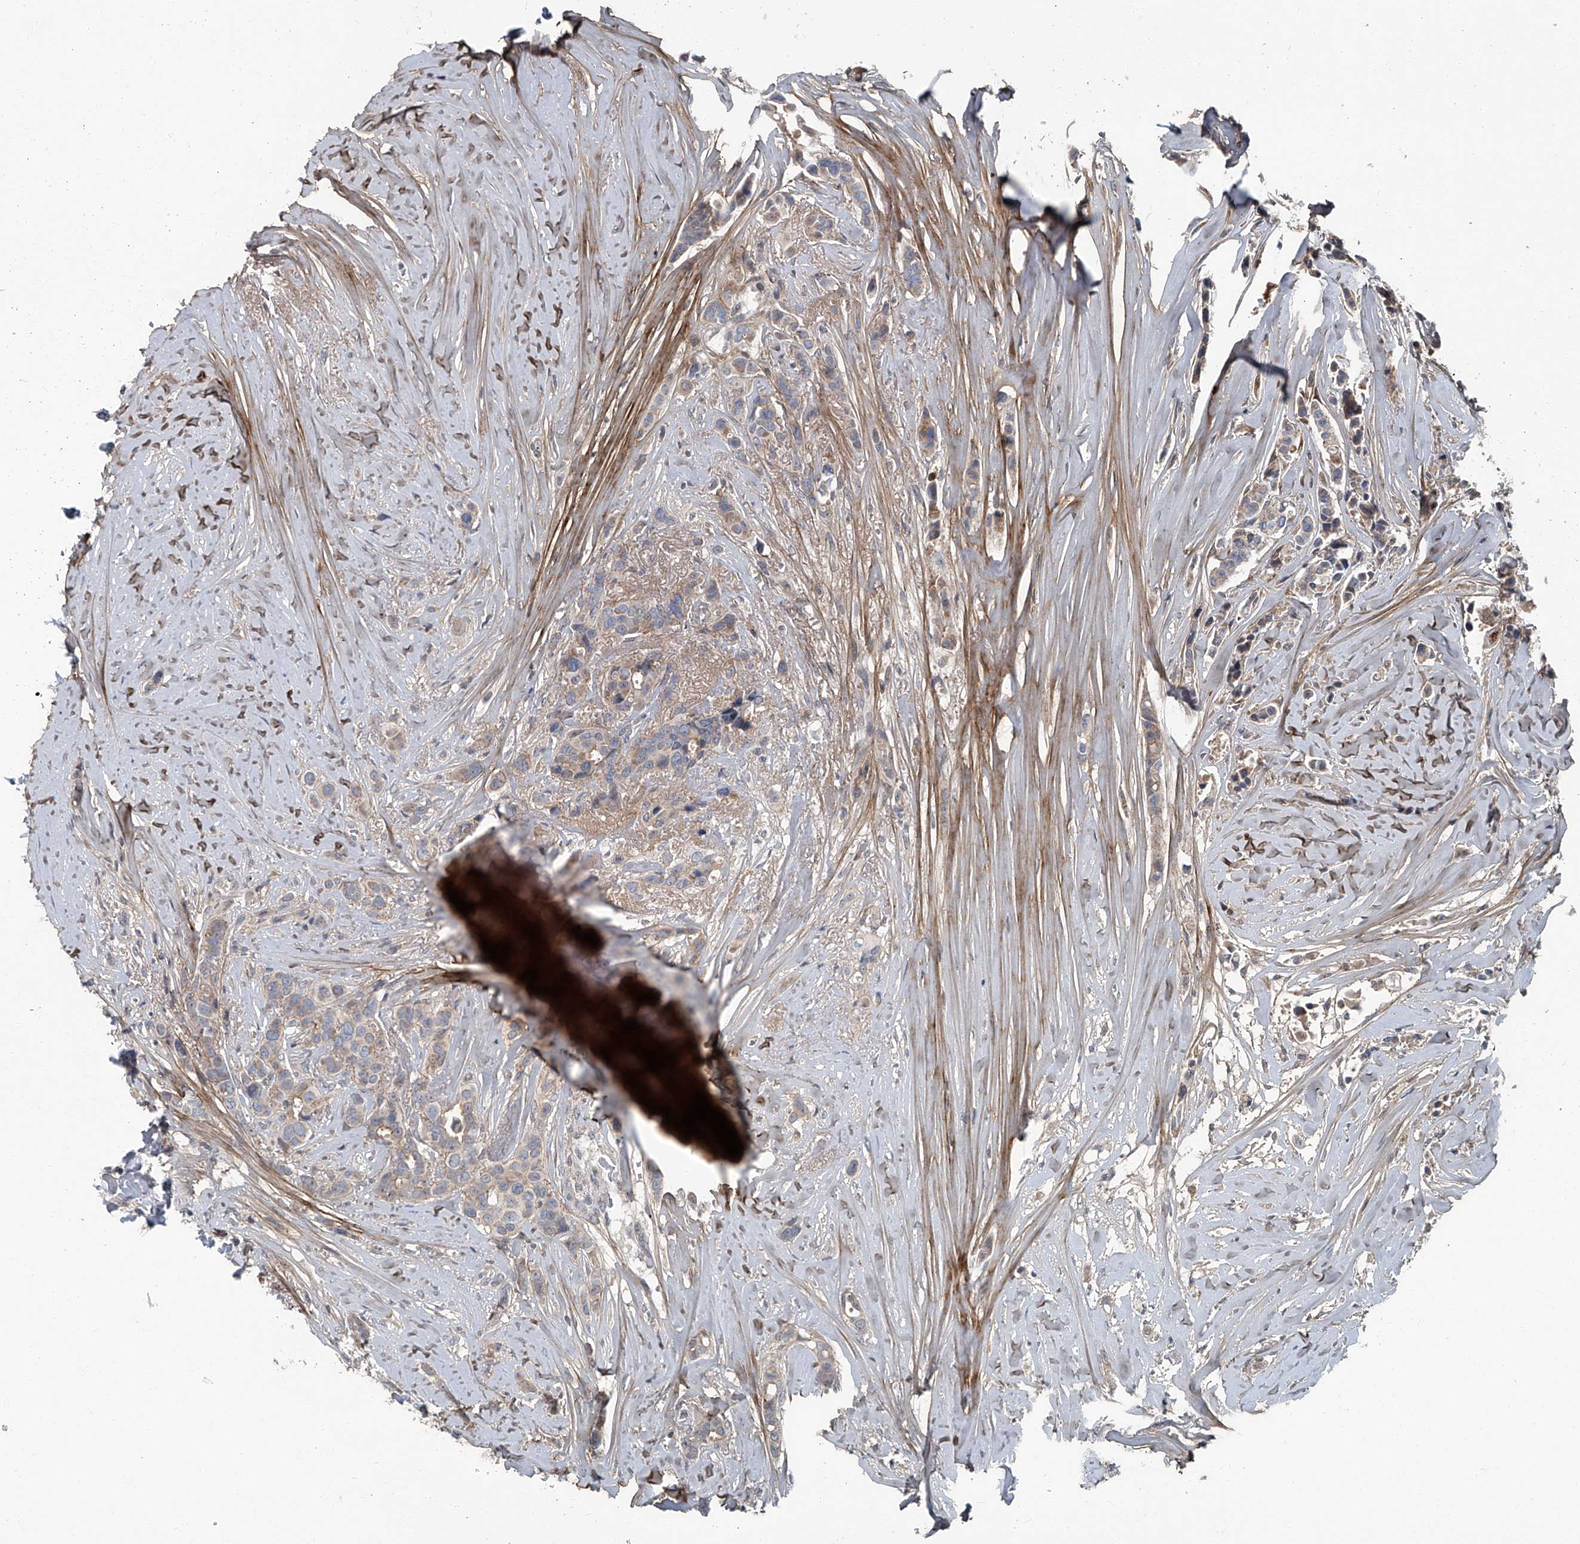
{"staining": {"intensity": "weak", "quantity": "25%-75%", "location": "cytoplasmic/membranous"}, "tissue": "breast cancer", "cell_type": "Tumor cells", "image_type": "cancer", "snomed": [{"axis": "morphology", "description": "Lobular carcinoma"}, {"axis": "topography", "description": "Breast"}], "caption": "Lobular carcinoma (breast) stained with immunohistochemistry demonstrates weak cytoplasmic/membranous staining in about 25%-75% of tumor cells.", "gene": "AKNAD1", "patient": {"sex": "female", "age": 51}}